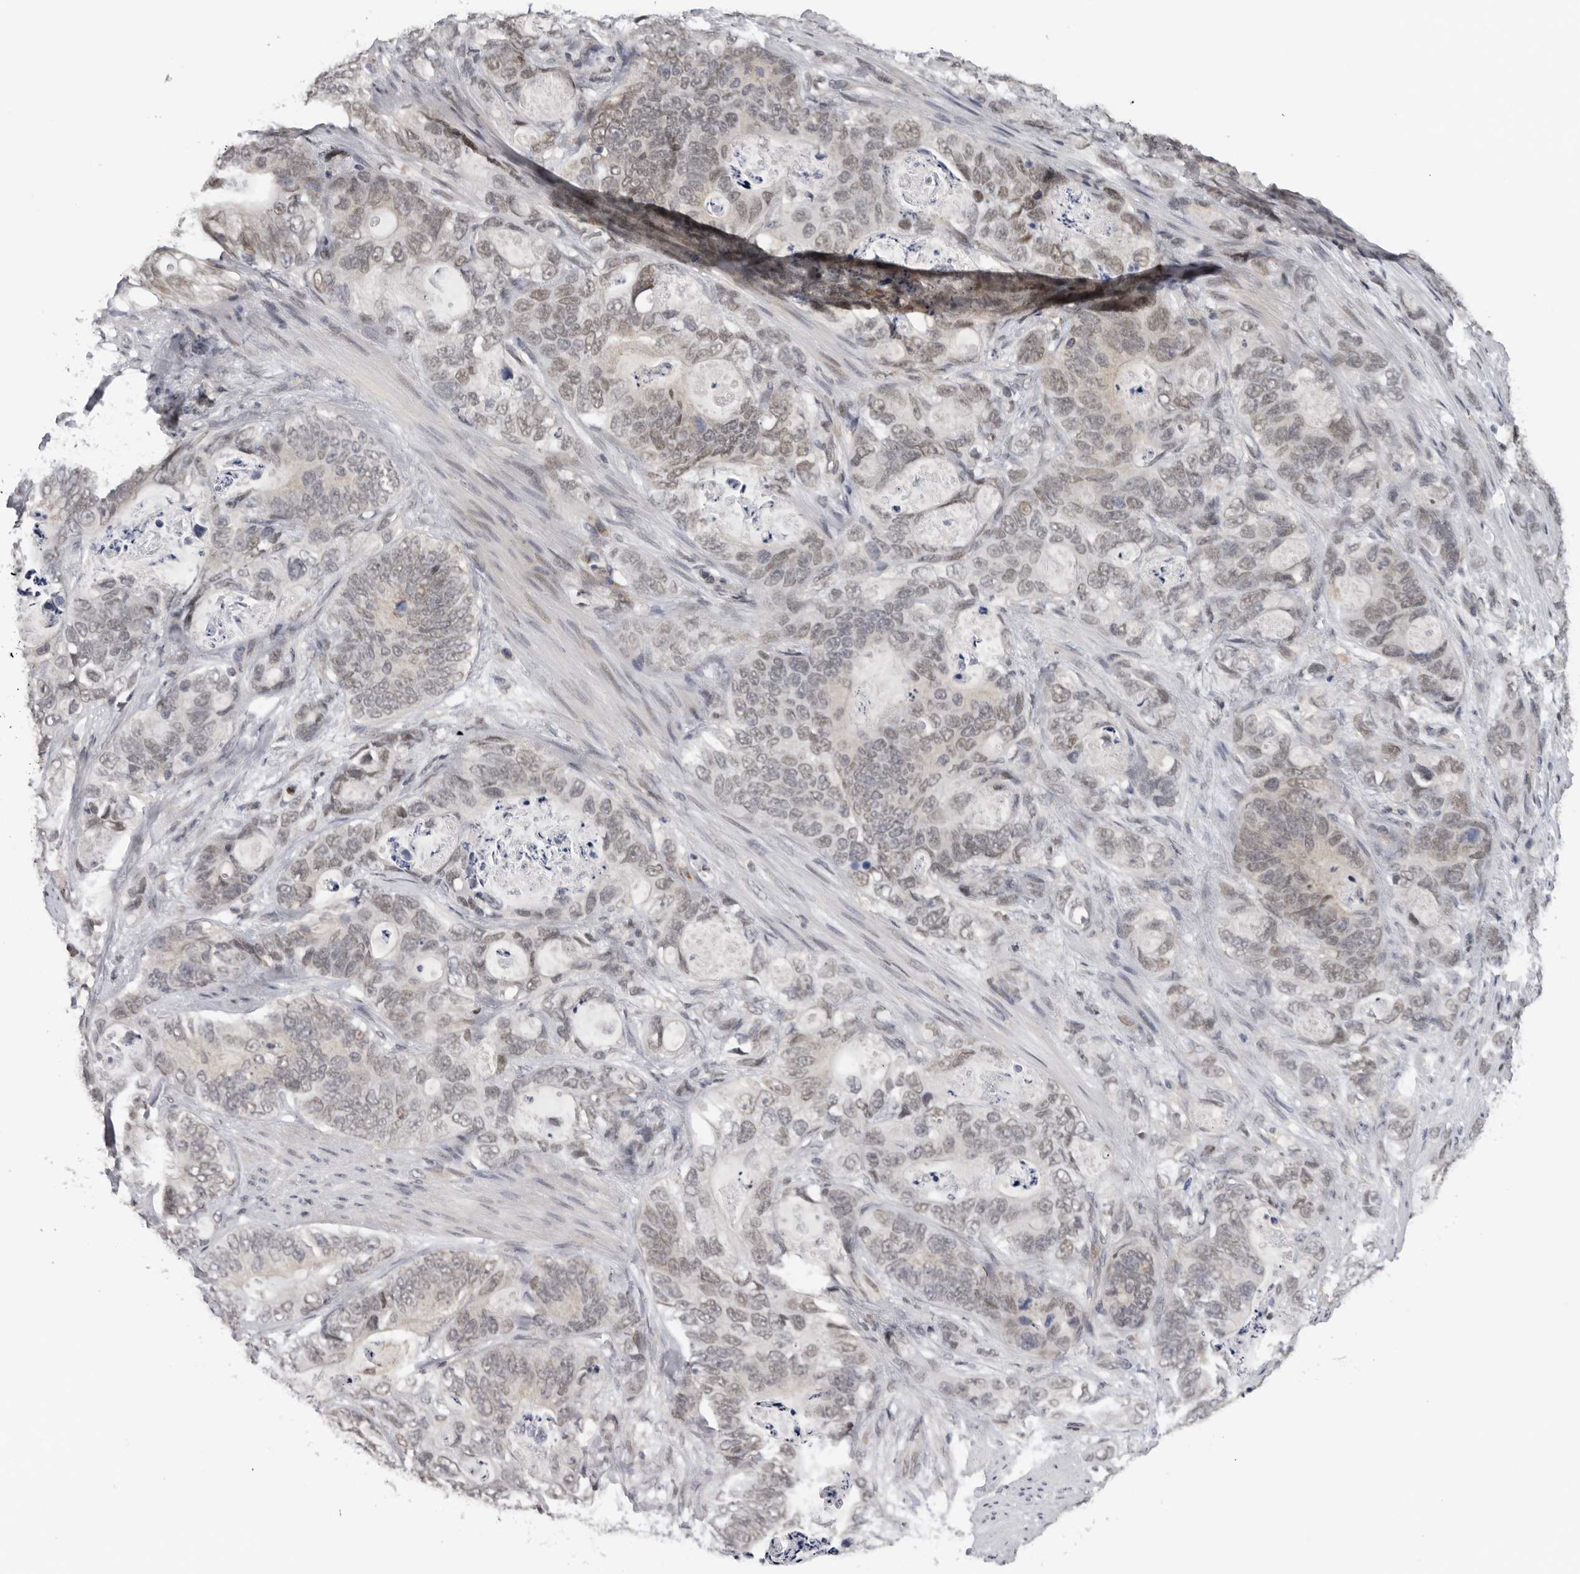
{"staining": {"intensity": "moderate", "quantity": "<25%", "location": "nuclear"}, "tissue": "stomach cancer", "cell_type": "Tumor cells", "image_type": "cancer", "snomed": [{"axis": "morphology", "description": "Normal tissue, NOS"}, {"axis": "morphology", "description": "Adenocarcinoma, NOS"}, {"axis": "topography", "description": "Stomach"}], "caption": "A low amount of moderate nuclear expression is present in about <25% of tumor cells in adenocarcinoma (stomach) tissue. The protein of interest is stained brown, and the nuclei are stained in blue (DAB (3,3'-diaminobenzidine) IHC with brightfield microscopy, high magnification).", "gene": "KIF2B", "patient": {"sex": "female", "age": 89}}